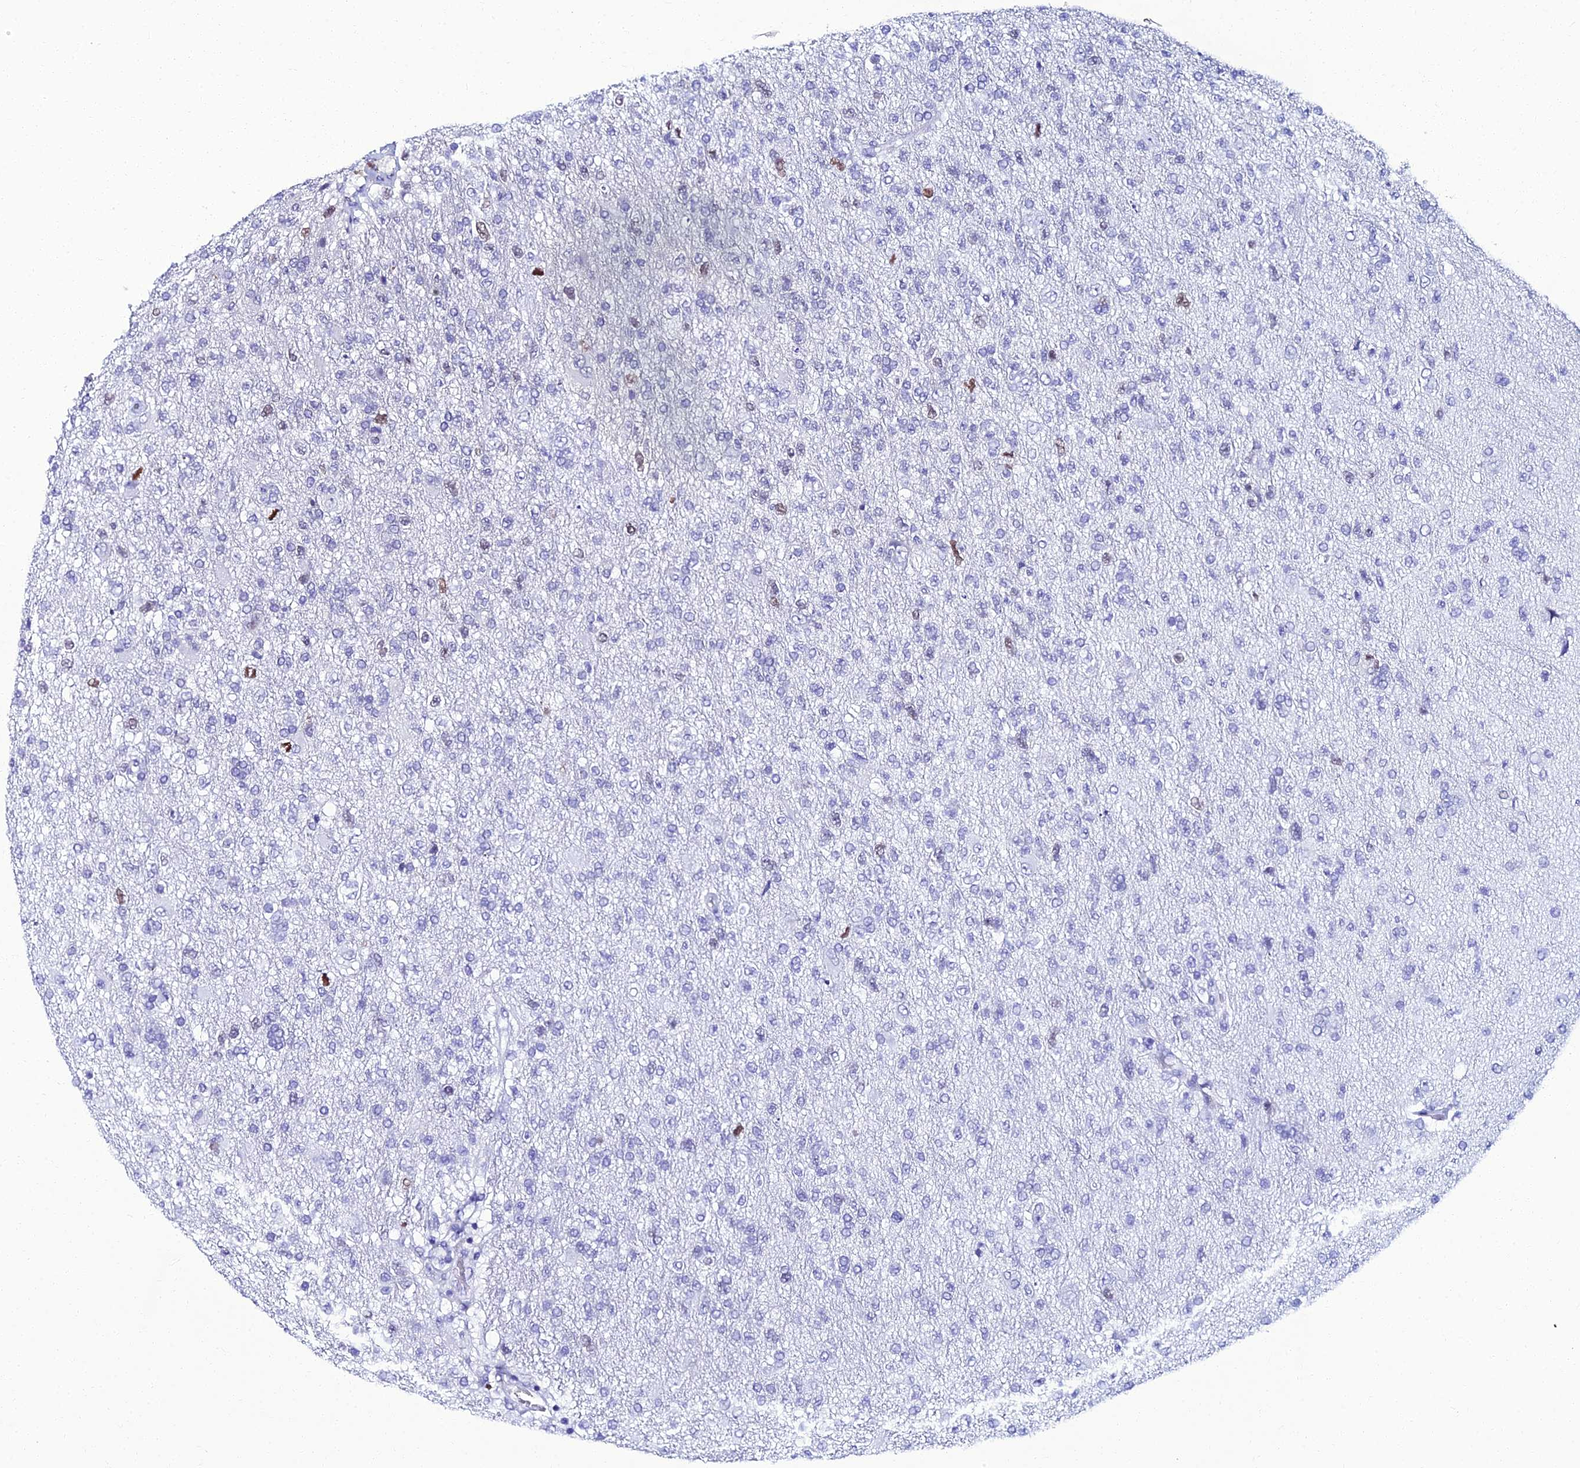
{"staining": {"intensity": "negative", "quantity": "none", "location": "none"}, "tissue": "glioma", "cell_type": "Tumor cells", "image_type": "cancer", "snomed": [{"axis": "morphology", "description": "Glioma, malignant, High grade"}, {"axis": "topography", "description": "Brain"}], "caption": "IHC histopathology image of human glioma stained for a protein (brown), which displays no staining in tumor cells.", "gene": "TAF9B", "patient": {"sex": "male", "age": 56}}